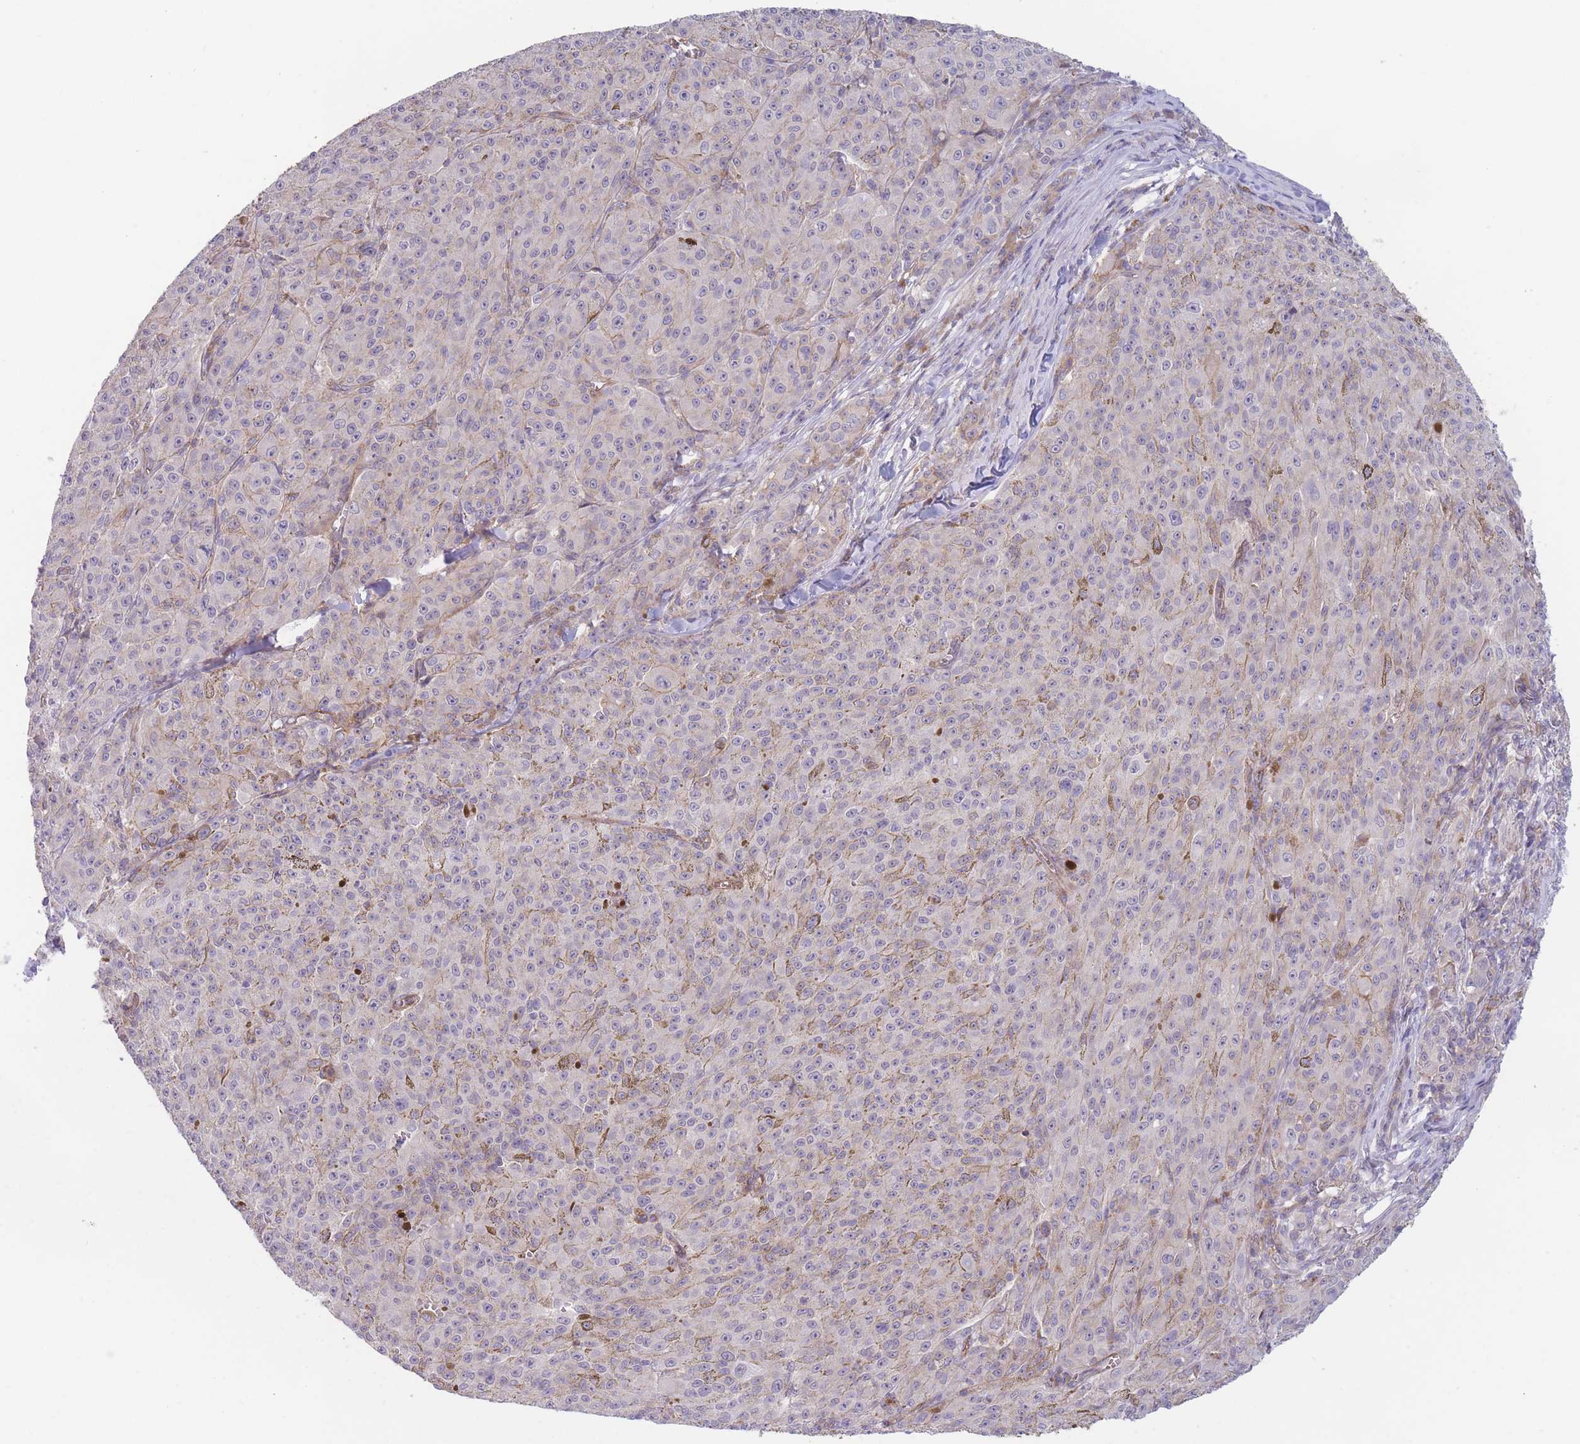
{"staining": {"intensity": "negative", "quantity": "none", "location": "none"}, "tissue": "melanoma", "cell_type": "Tumor cells", "image_type": "cancer", "snomed": [{"axis": "morphology", "description": "Malignant melanoma, NOS"}, {"axis": "topography", "description": "Skin"}], "caption": "Melanoma was stained to show a protein in brown. There is no significant positivity in tumor cells.", "gene": "WDR93", "patient": {"sex": "female", "age": 52}}